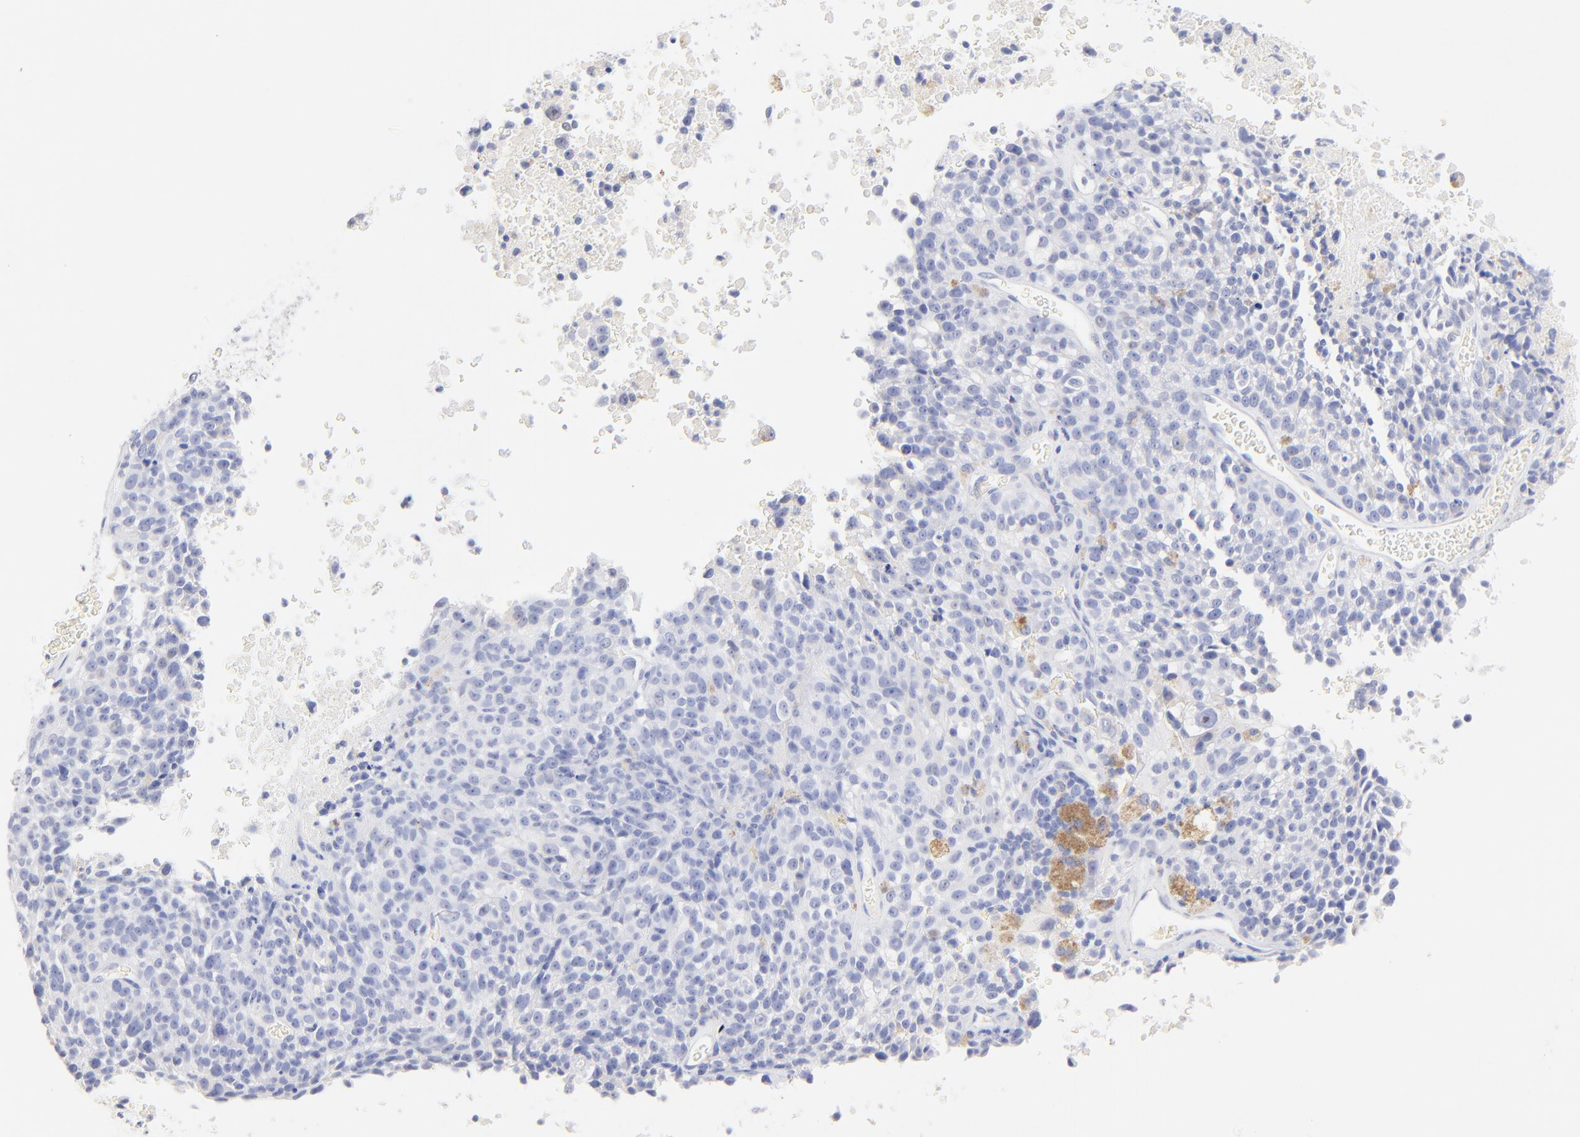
{"staining": {"intensity": "negative", "quantity": "none", "location": "none"}, "tissue": "melanoma", "cell_type": "Tumor cells", "image_type": "cancer", "snomed": [{"axis": "morphology", "description": "Malignant melanoma, Metastatic site"}, {"axis": "topography", "description": "Cerebral cortex"}], "caption": "Tumor cells show no significant protein positivity in melanoma.", "gene": "SULT4A1", "patient": {"sex": "female", "age": 52}}